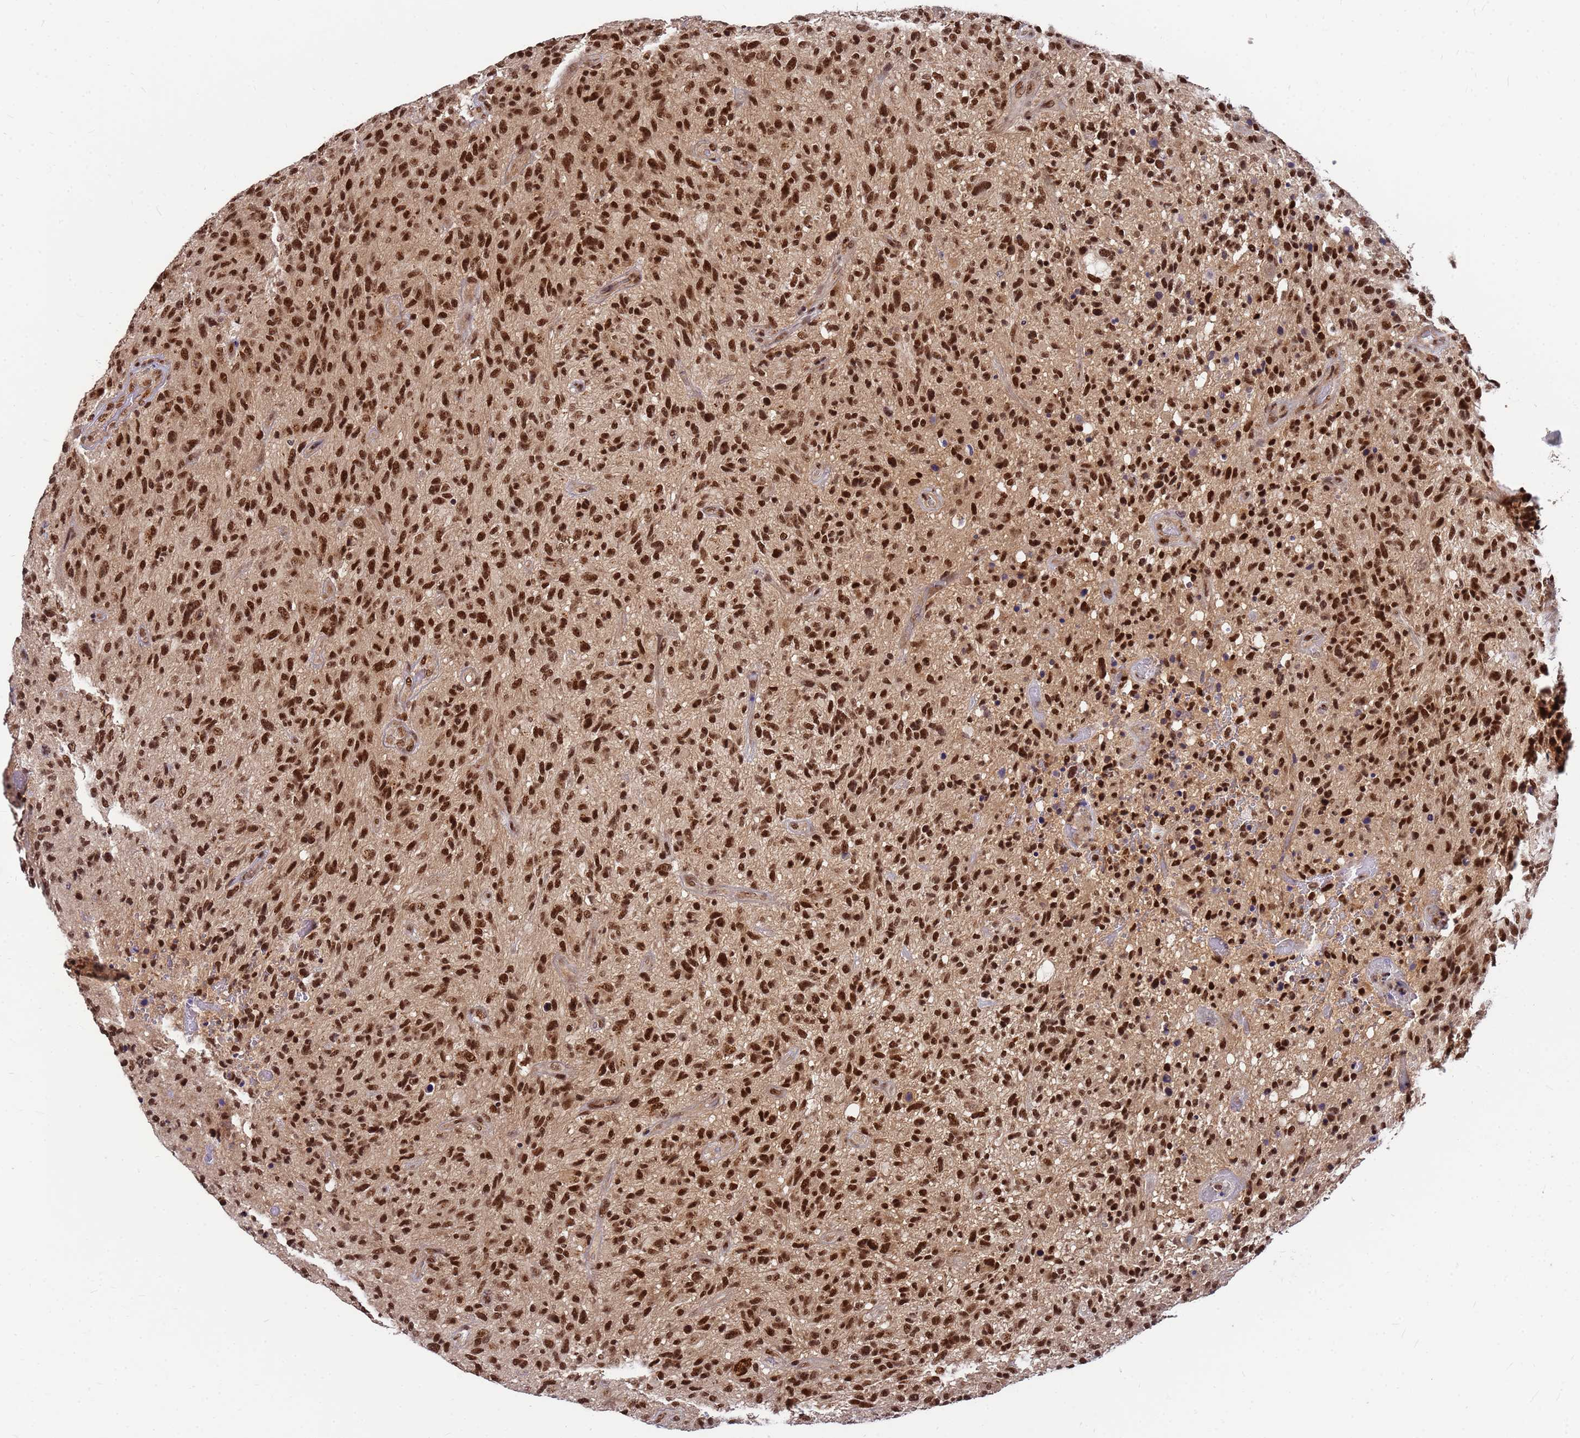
{"staining": {"intensity": "strong", "quantity": ">75%", "location": "nuclear"}, "tissue": "glioma", "cell_type": "Tumor cells", "image_type": "cancer", "snomed": [{"axis": "morphology", "description": "Glioma, malignant, High grade"}, {"axis": "topography", "description": "Brain"}], "caption": "IHC photomicrograph of high-grade glioma (malignant) stained for a protein (brown), which reveals high levels of strong nuclear staining in approximately >75% of tumor cells.", "gene": "NCBP2", "patient": {"sex": "male", "age": 47}}